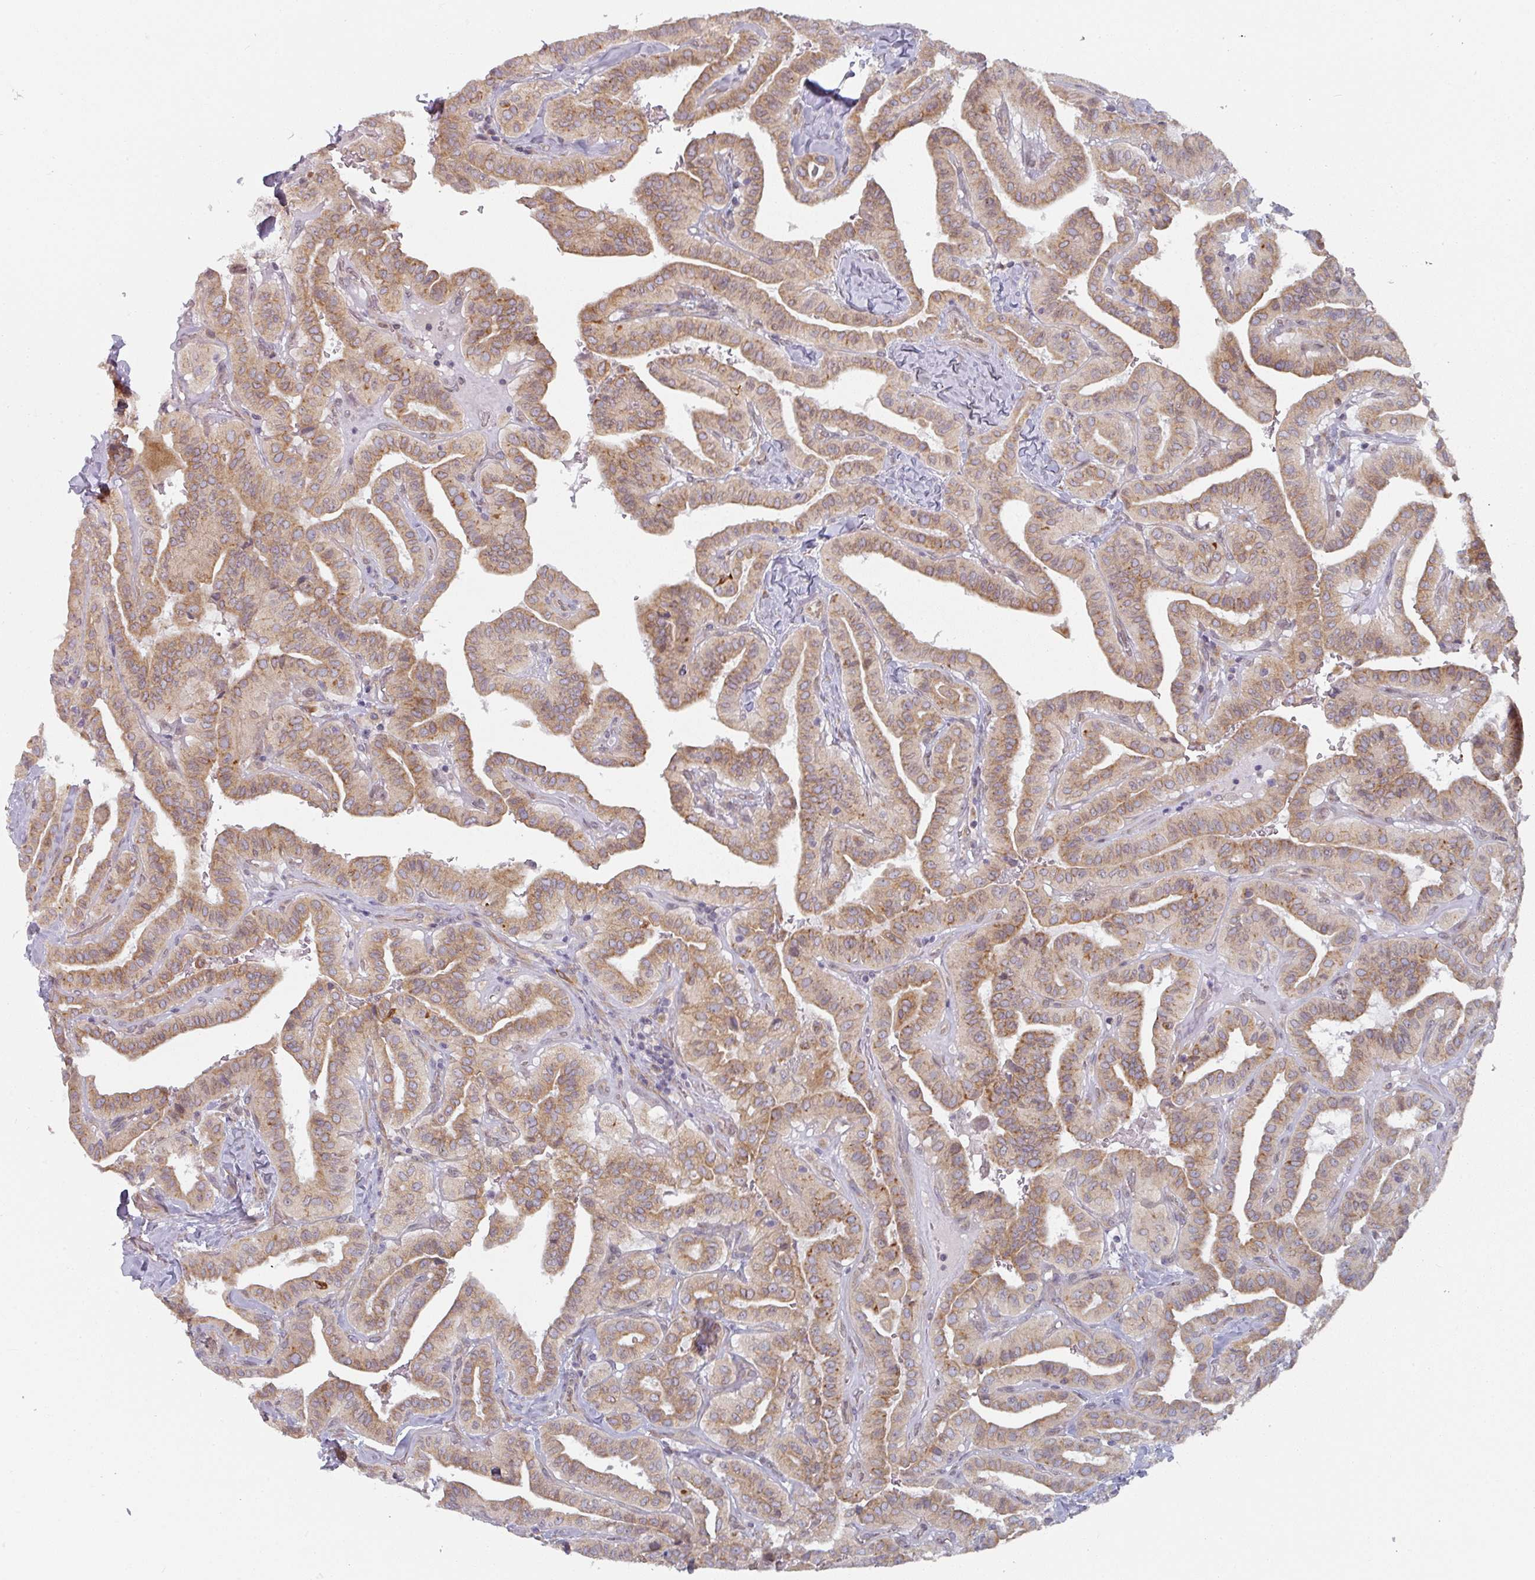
{"staining": {"intensity": "moderate", "quantity": ">75%", "location": "cytoplasmic/membranous"}, "tissue": "thyroid cancer", "cell_type": "Tumor cells", "image_type": "cancer", "snomed": [{"axis": "morphology", "description": "Papillary adenocarcinoma, NOS"}, {"axis": "topography", "description": "Thyroid gland"}], "caption": "Immunohistochemical staining of human thyroid cancer demonstrates moderate cytoplasmic/membranous protein expression in about >75% of tumor cells. The protein of interest is shown in brown color, while the nuclei are stained blue.", "gene": "TAPT1", "patient": {"sex": "male", "age": 77}}